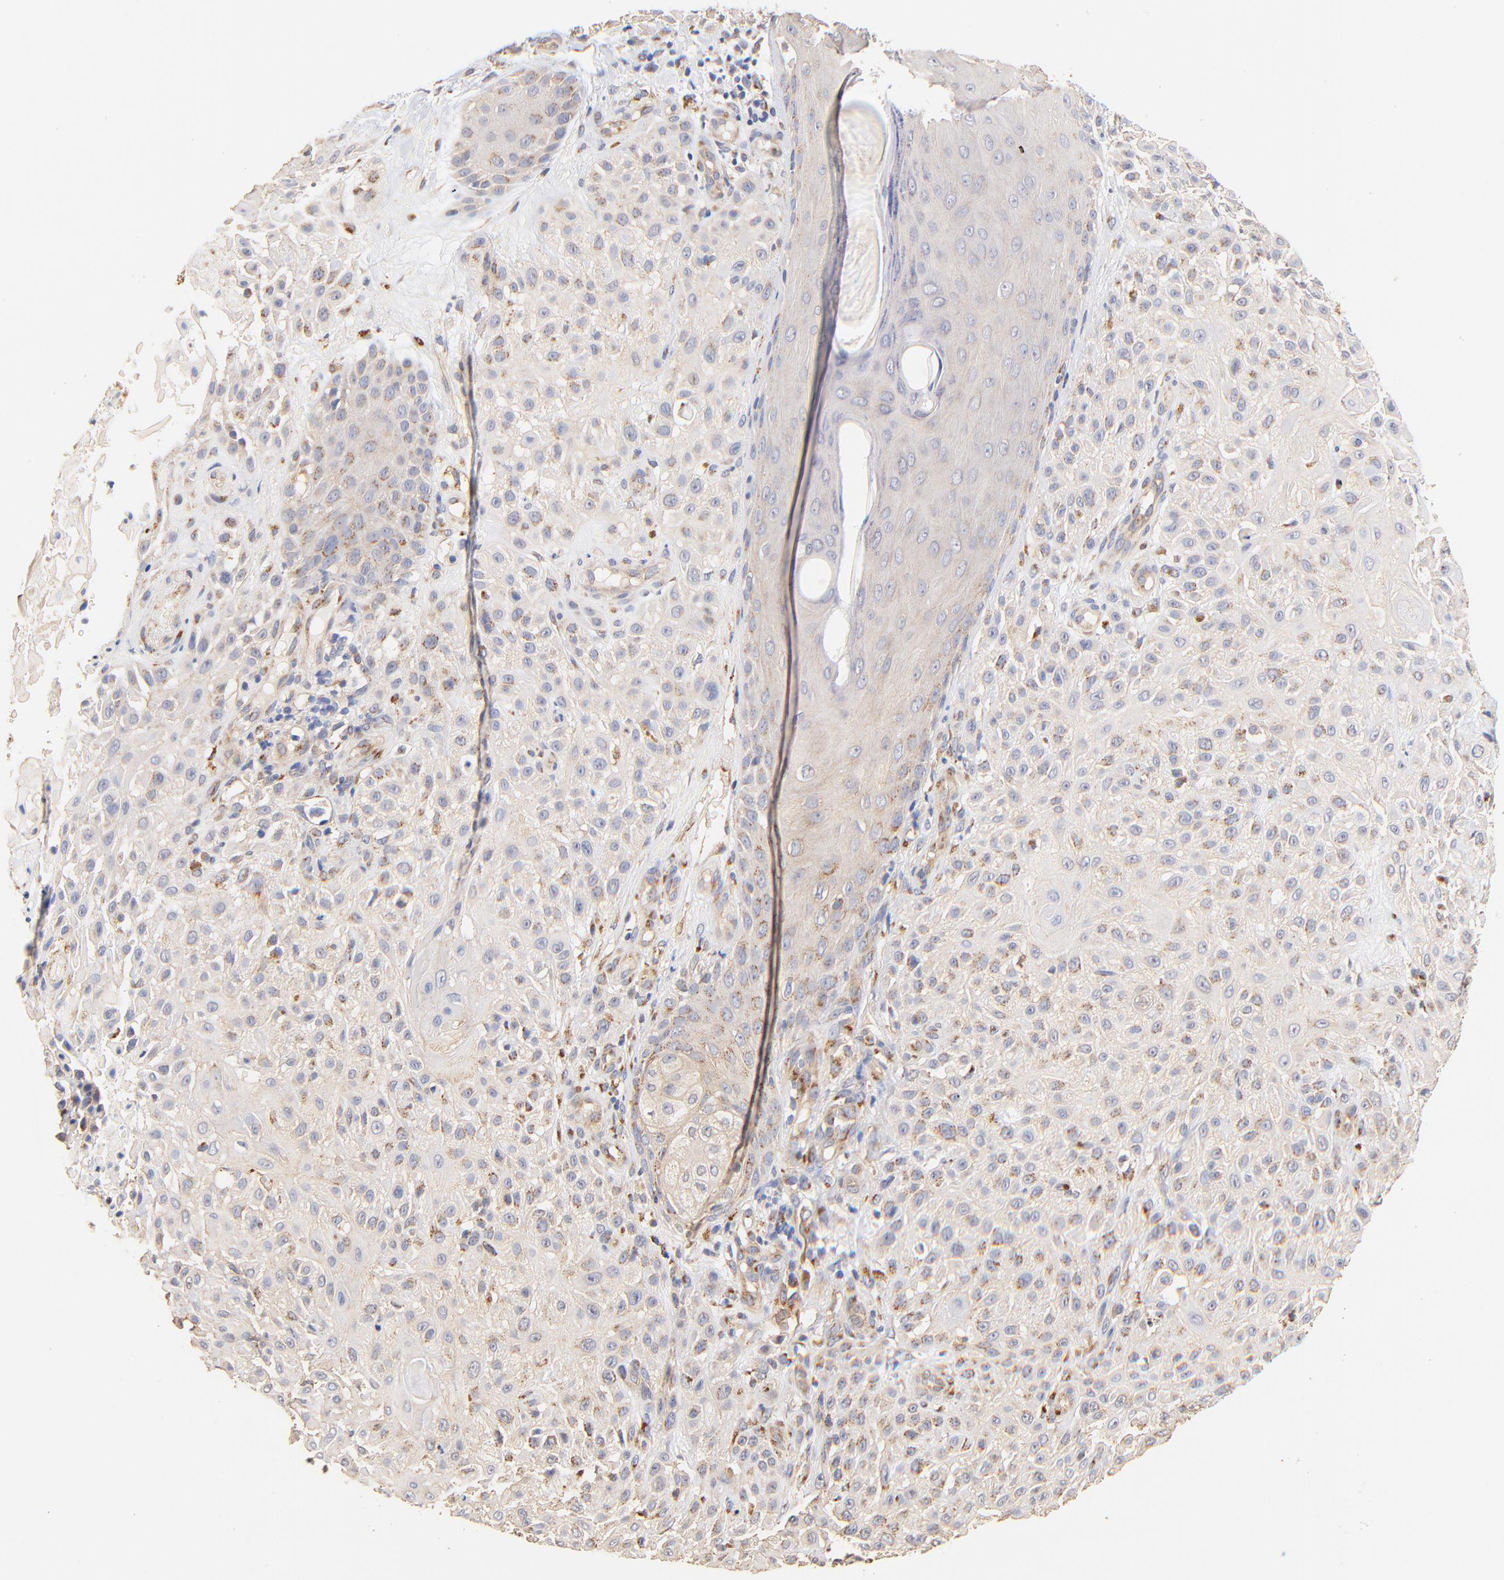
{"staining": {"intensity": "weak", "quantity": "<25%", "location": "cytoplasmic/membranous"}, "tissue": "skin cancer", "cell_type": "Tumor cells", "image_type": "cancer", "snomed": [{"axis": "morphology", "description": "Squamous cell carcinoma, NOS"}, {"axis": "topography", "description": "Skin"}], "caption": "Tumor cells show no significant staining in skin cancer (squamous cell carcinoma).", "gene": "FMNL3", "patient": {"sex": "female", "age": 42}}